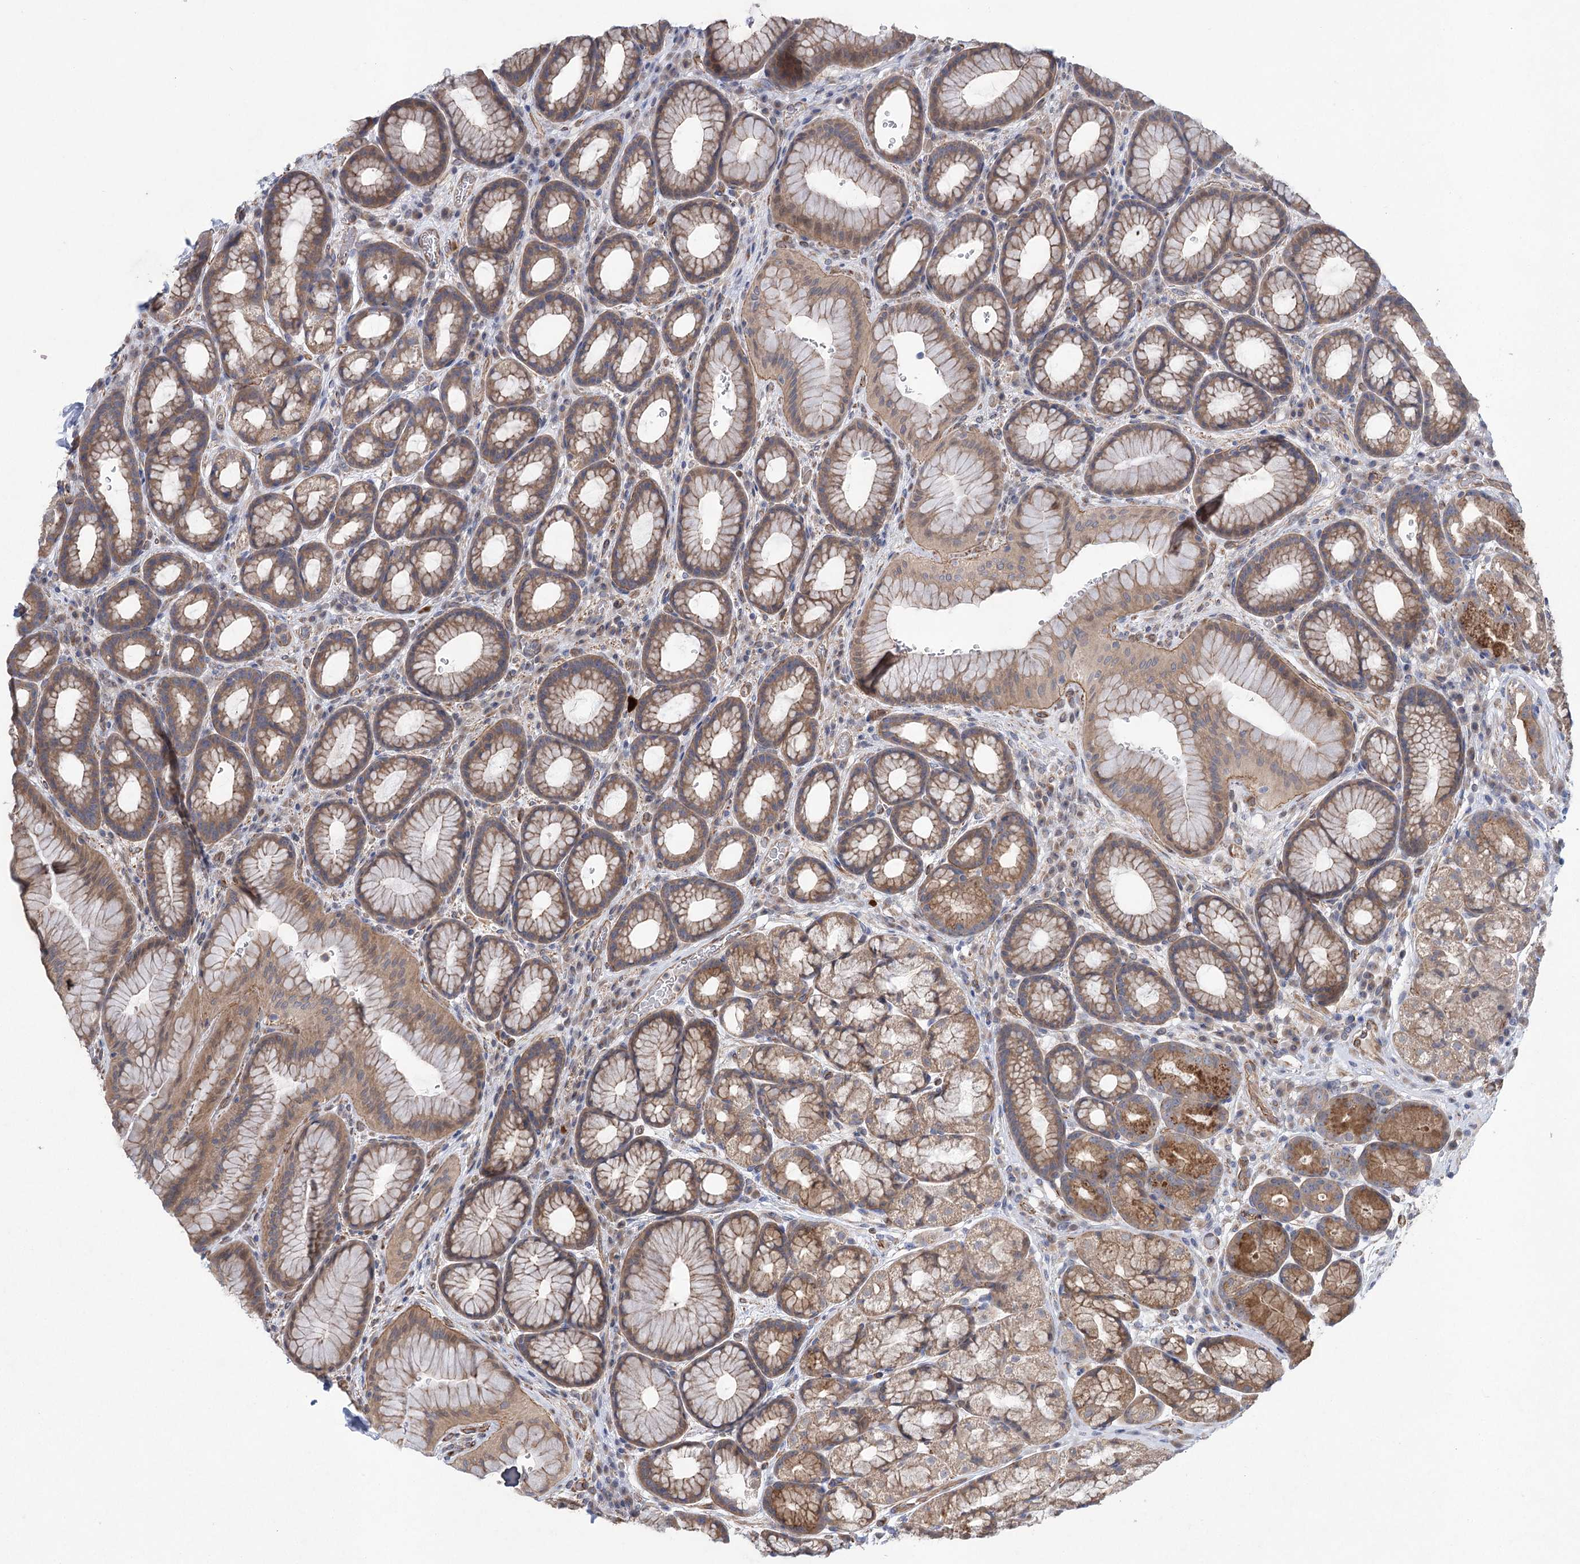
{"staining": {"intensity": "moderate", "quantity": ">75%", "location": "cytoplasmic/membranous"}, "tissue": "stomach", "cell_type": "Glandular cells", "image_type": "normal", "snomed": [{"axis": "morphology", "description": "Normal tissue, NOS"}, {"axis": "morphology", "description": "Adenocarcinoma, NOS"}, {"axis": "topography", "description": "Stomach"}], "caption": "Protein analysis of benign stomach displays moderate cytoplasmic/membranous staining in about >75% of glandular cells.", "gene": "RWDD4", "patient": {"sex": "male", "age": 57}}